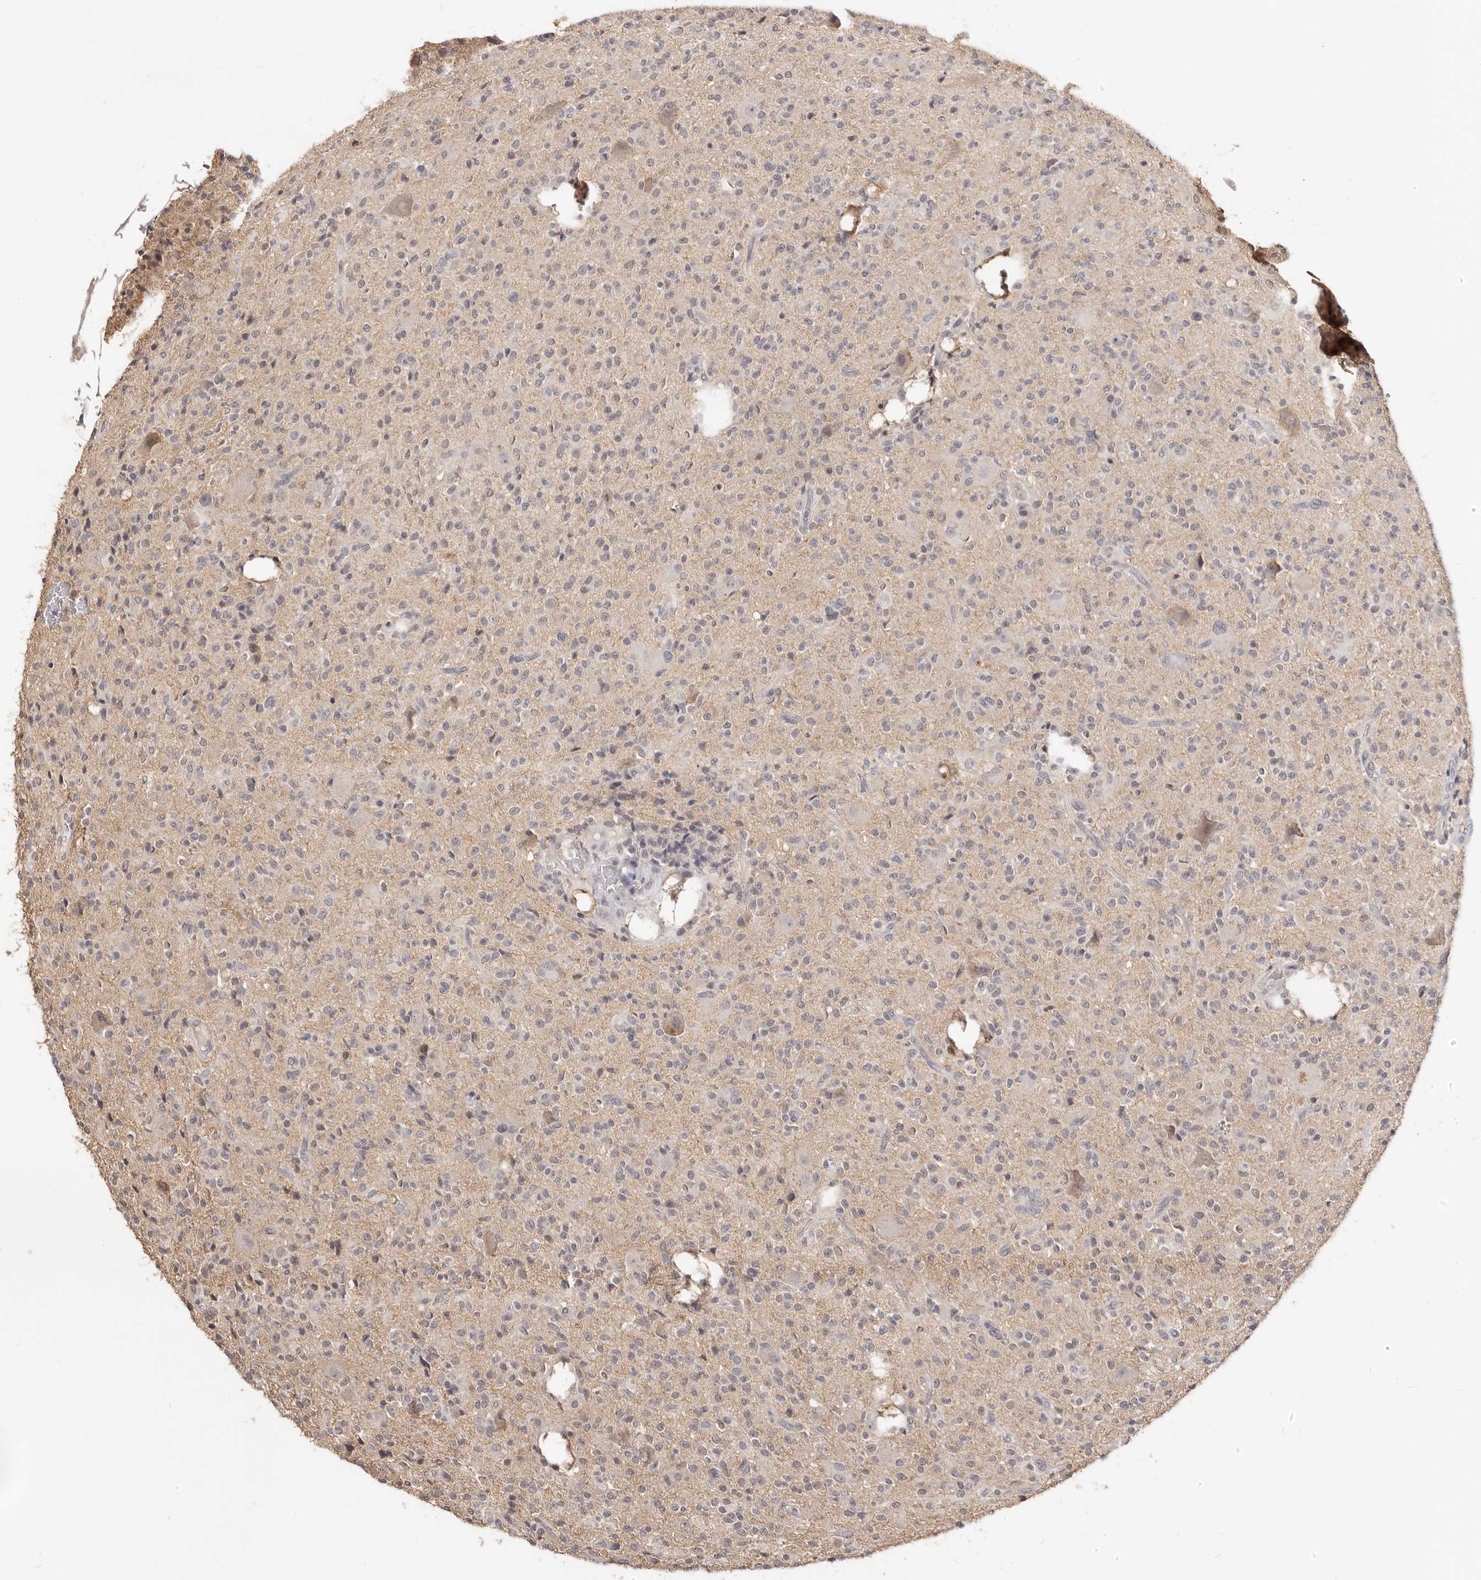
{"staining": {"intensity": "weak", "quantity": "<25%", "location": "cytoplasmic/membranous,nuclear"}, "tissue": "glioma", "cell_type": "Tumor cells", "image_type": "cancer", "snomed": [{"axis": "morphology", "description": "Glioma, malignant, High grade"}, {"axis": "topography", "description": "Brain"}], "caption": "This is a image of immunohistochemistry (IHC) staining of malignant glioma (high-grade), which shows no positivity in tumor cells.", "gene": "TSPAN13", "patient": {"sex": "male", "age": 34}}